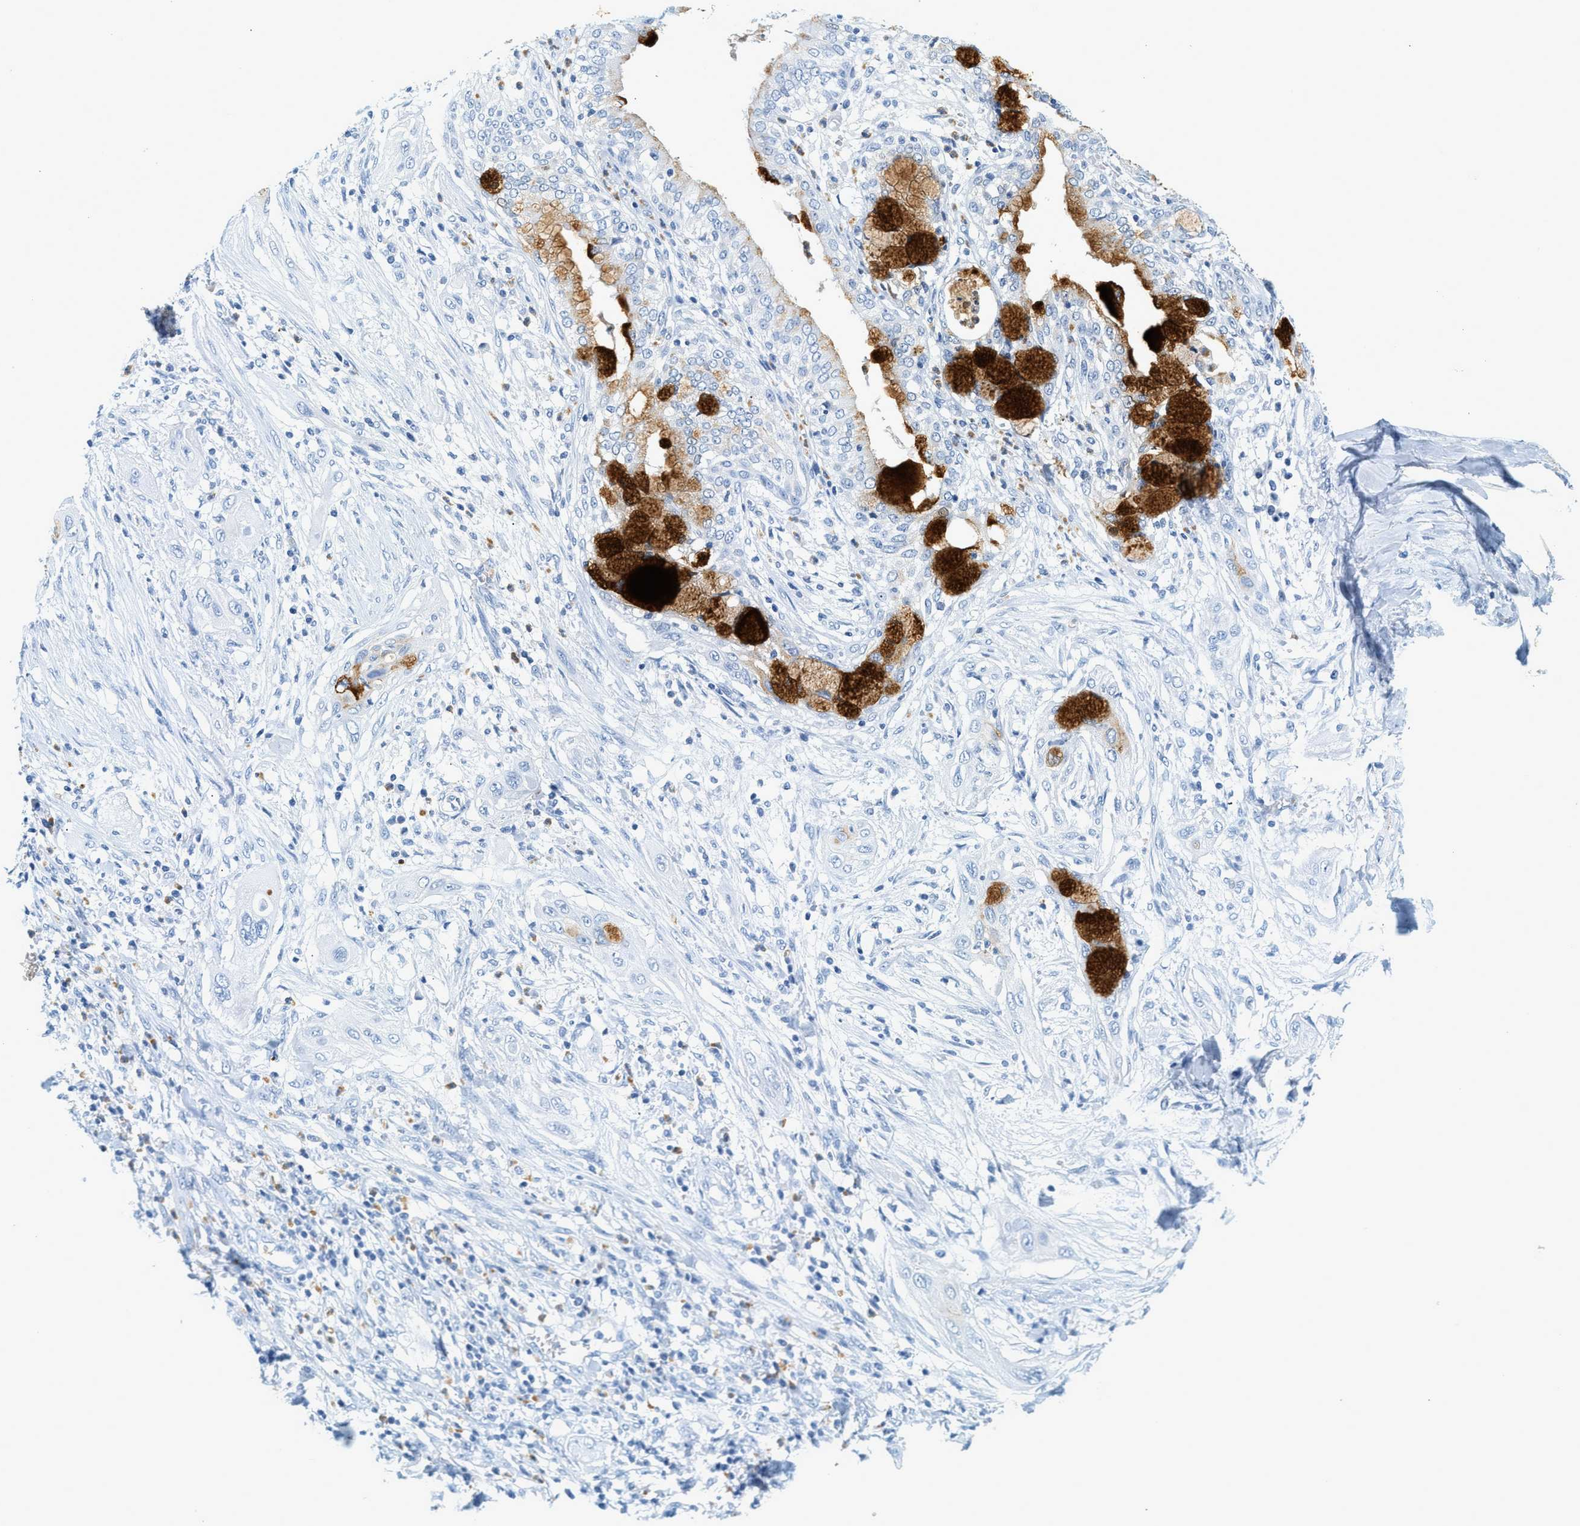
{"staining": {"intensity": "negative", "quantity": "none", "location": "none"}, "tissue": "lung cancer", "cell_type": "Tumor cells", "image_type": "cancer", "snomed": [{"axis": "morphology", "description": "Squamous cell carcinoma, NOS"}, {"axis": "topography", "description": "Lung"}], "caption": "Lung cancer (squamous cell carcinoma) was stained to show a protein in brown. There is no significant expression in tumor cells.", "gene": "LCN2", "patient": {"sex": "female", "age": 47}}